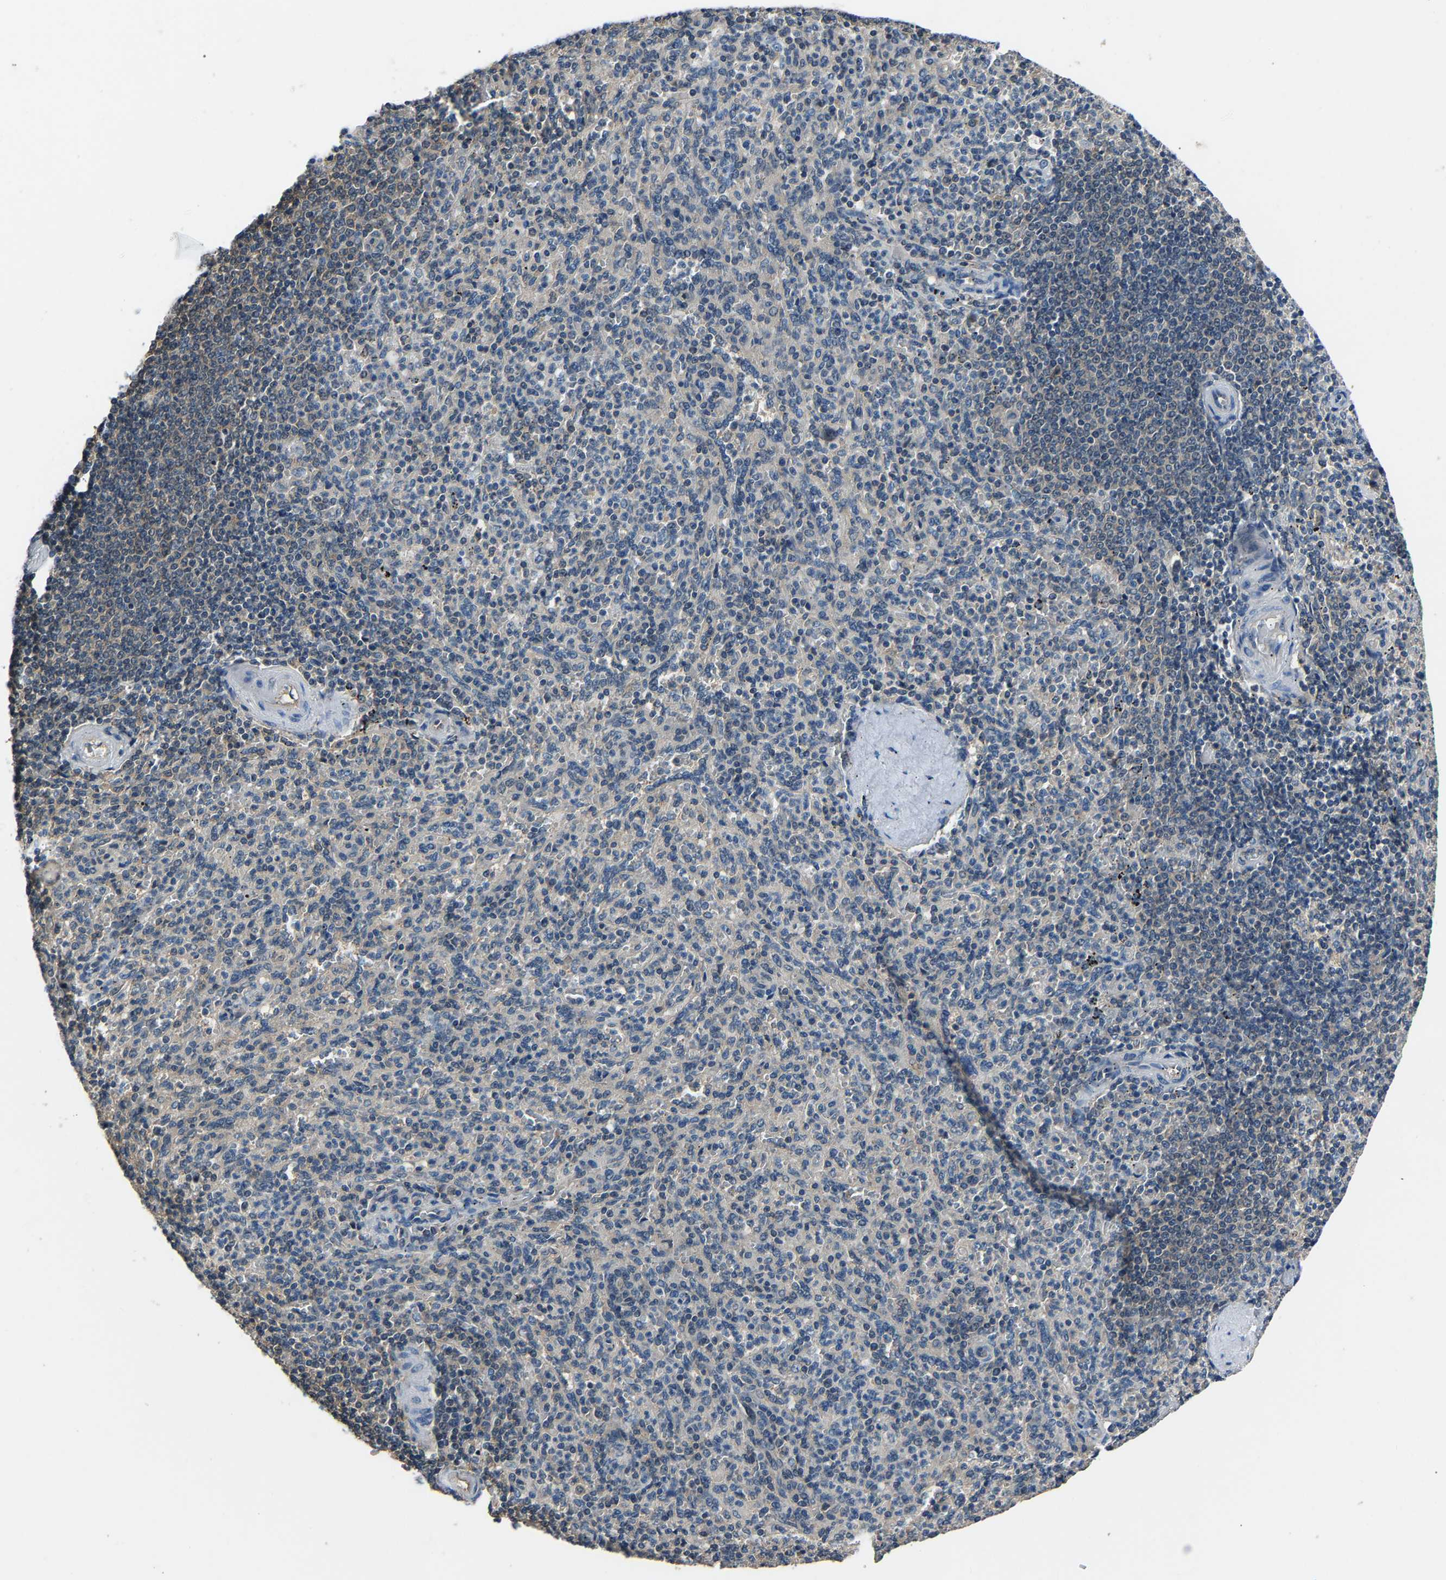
{"staining": {"intensity": "negative", "quantity": "none", "location": "none"}, "tissue": "spleen", "cell_type": "Cells in red pulp", "image_type": "normal", "snomed": [{"axis": "morphology", "description": "Normal tissue, NOS"}, {"axis": "topography", "description": "Spleen"}], "caption": "Immunohistochemistry (IHC) micrograph of unremarkable spleen stained for a protein (brown), which exhibits no staining in cells in red pulp. Nuclei are stained in blue.", "gene": "ABCC9", "patient": {"sex": "male", "age": 36}}